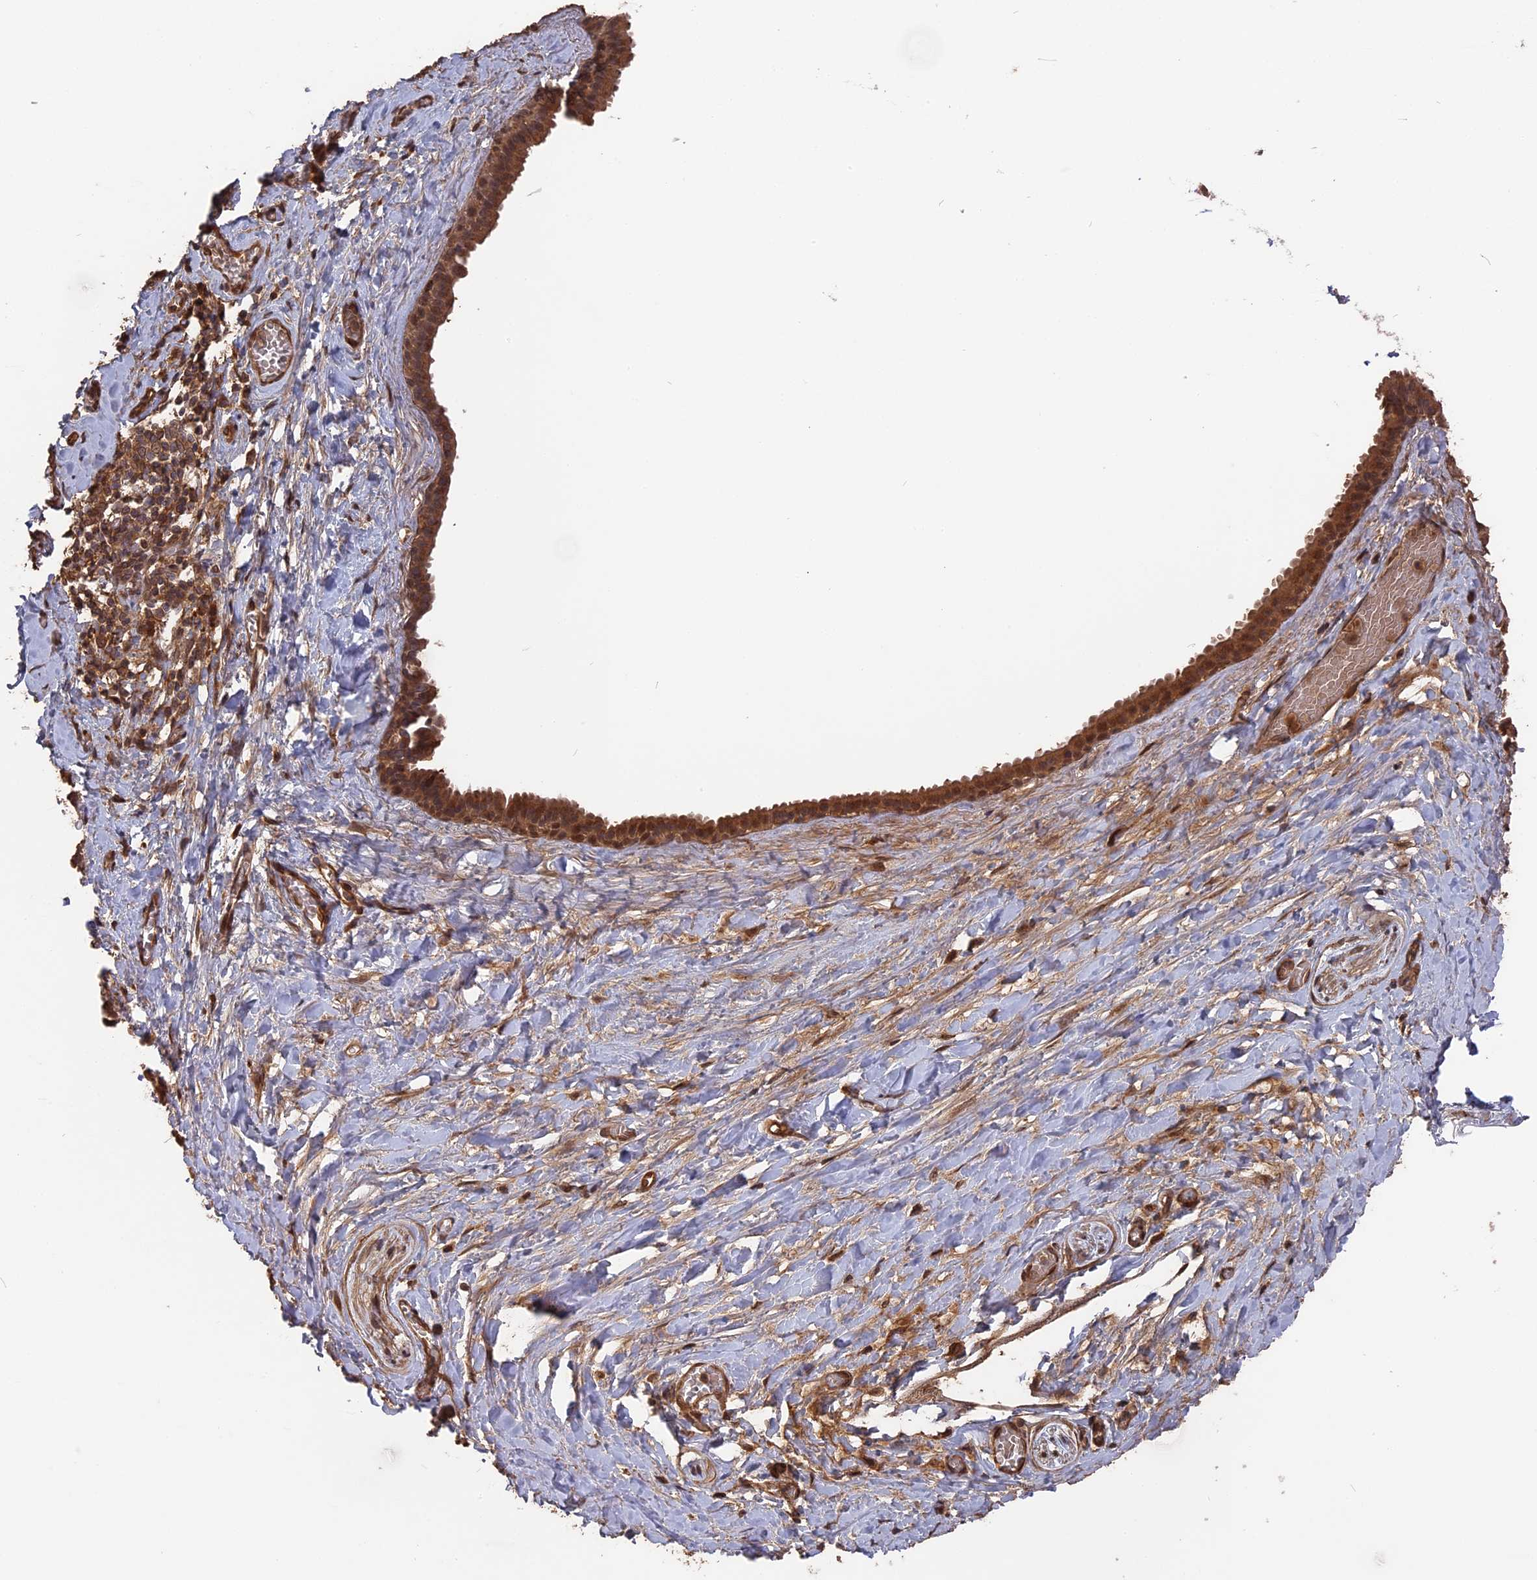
{"staining": {"intensity": "moderate", "quantity": "<25%", "location": "cytoplasmic/membranous"}, "tissue": "adipose tissue", "cell_type": "Adipocytes", "image_type": "normal", "snomed": [{"axis": "morphology", "description": "Normal tissue, NOS"}, {"axis": "topography", "description": "Salivary gland"}, {"axis": "topography", "description": "Peripheral nerve tissue"}], "caption": "IHC (DAB) staining of normal human adipose tissue demonstrates moderate cytoplasmic/membranous protein expression in about <25% of adipocytes.", "gene": "TELO2", "patient": {"sex": "male", "age": 62}}